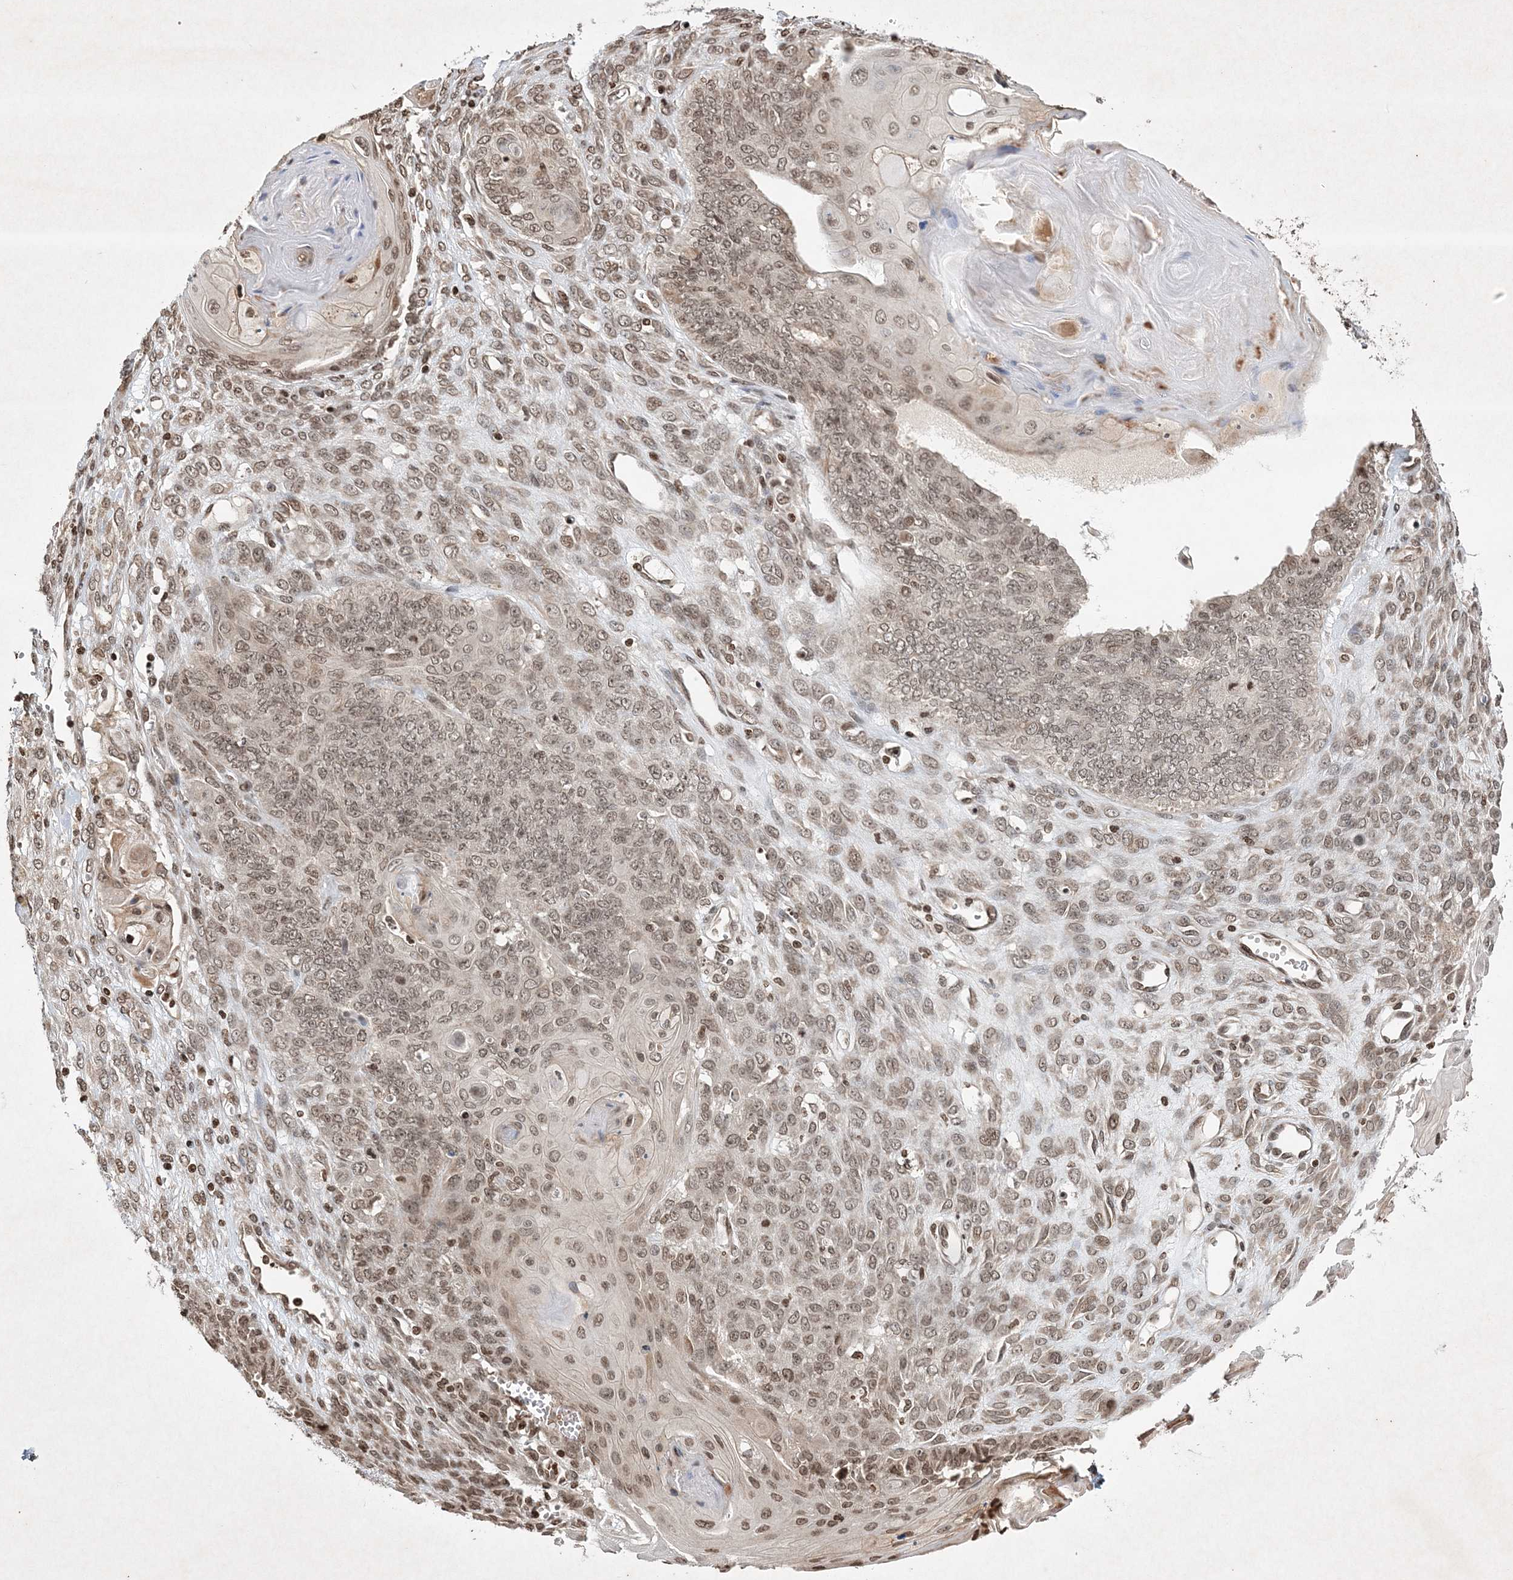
{"staining": {"intensity": "weak", "quantity": ">75%", "location": "nuclear"}, "tissue": "endometrial cancer", "cell_type": "Tumor cells", "image_type": "cancer", "snomed": [{"axis": "morphology", "description": "Adenocarcinoma, NOS"}, {"axis": "topography", "description": "Endometrium"}], "caption": "DAB (3,3'-diaminobenzidine) immunohistochemical staining of human endometrial adenocarcinoma exhibits weak nuclear protein positivity in approximately >75% of tumor cells.", "gene": "NEDD9", "patient": {"sex": "female", "age": 32}}